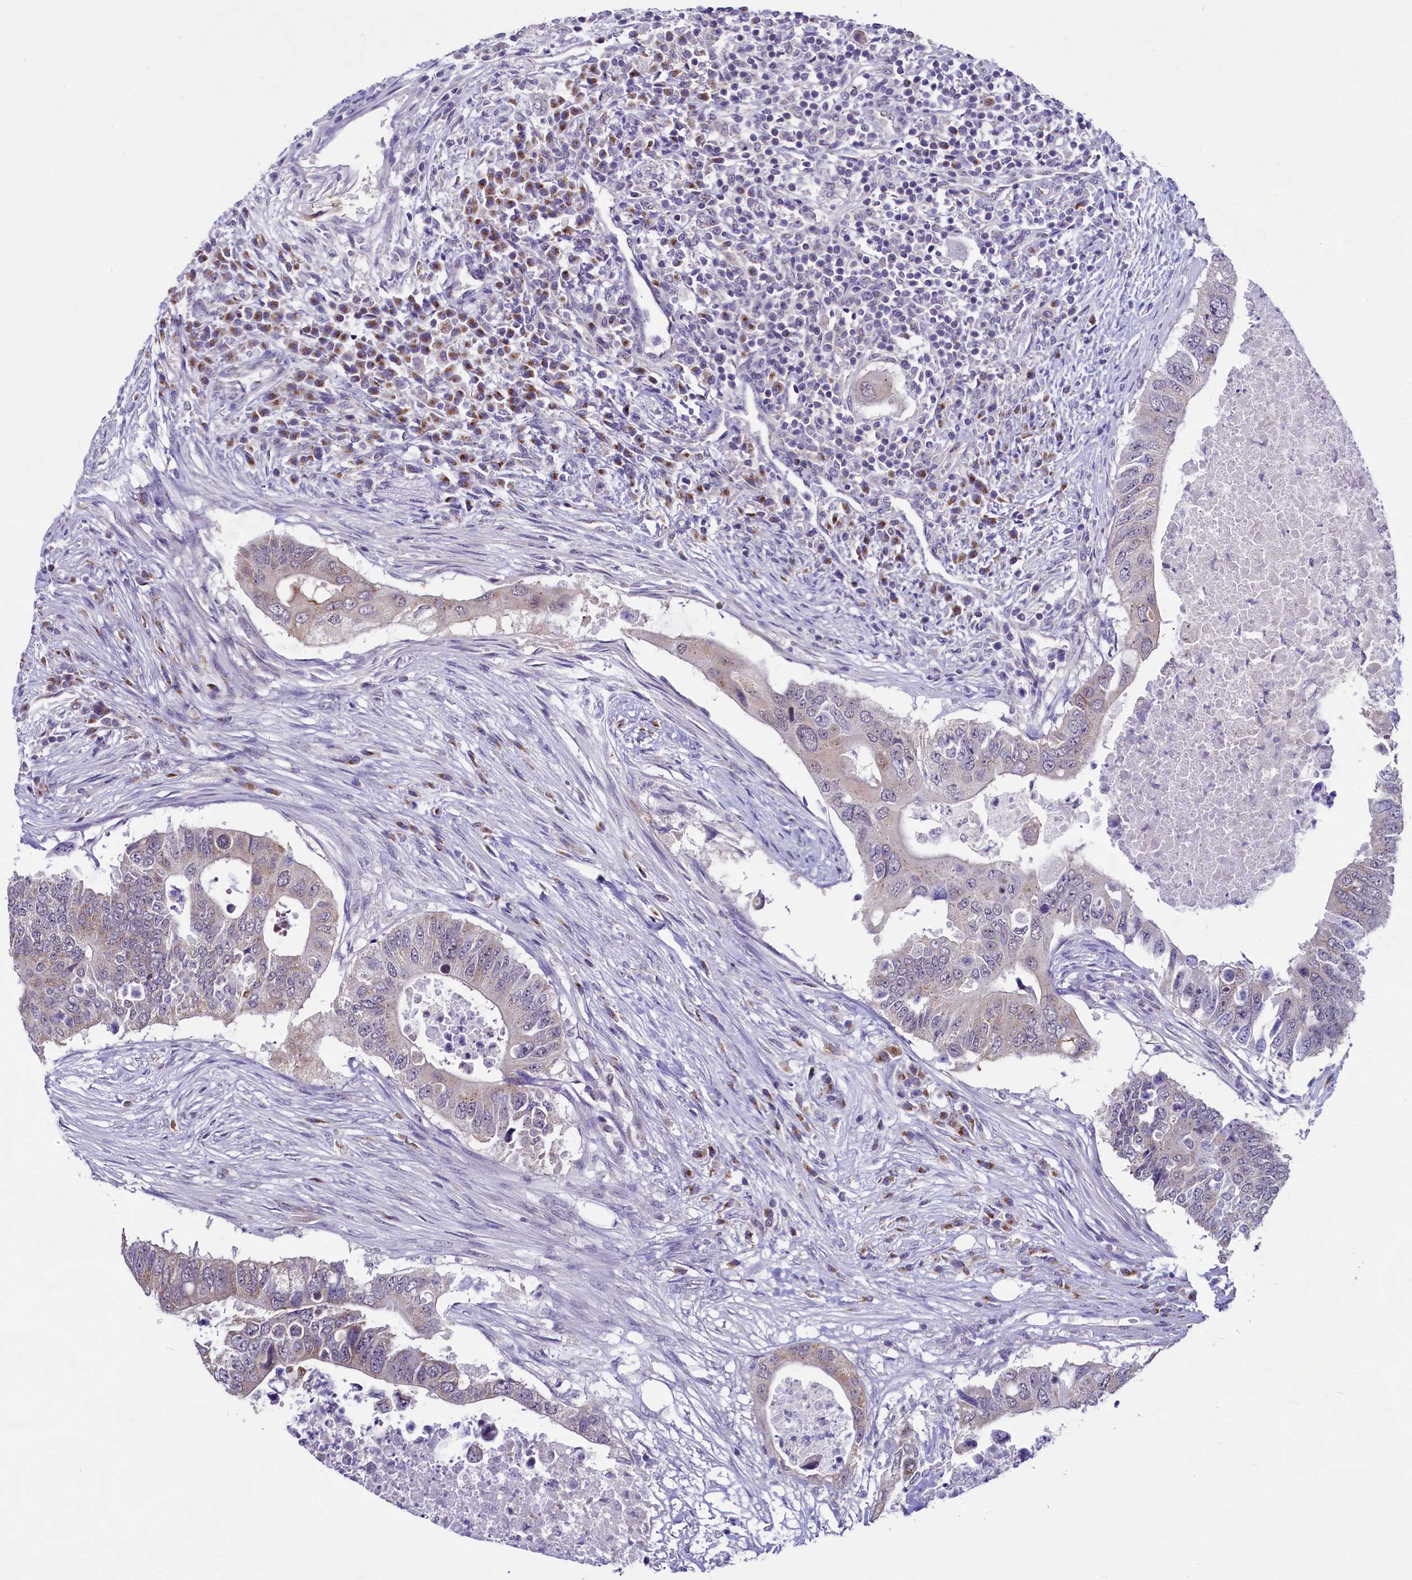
{"staining": {"intensity": "weak", "quantity": "25%-75%", "location": "cytoplasmic/membranous"}, "tissue": "colorectal cancer", "cell_type": "Tumor cells", "image_type": "cancer", "snomed": [{"axis": "morphology", "description": "Adenocarcinoma, NOS"}, {"axis": "topography", "description": "Colon"}], "caption": "Adenocarcinoma (colorectal) stained for a protein (brown) shows weak cytoplasmic/membranous positive positivity in about 25%-75% of tumor cells.", "gene": "SEC24C", "patient": {"sex": "male", "age": 71}}